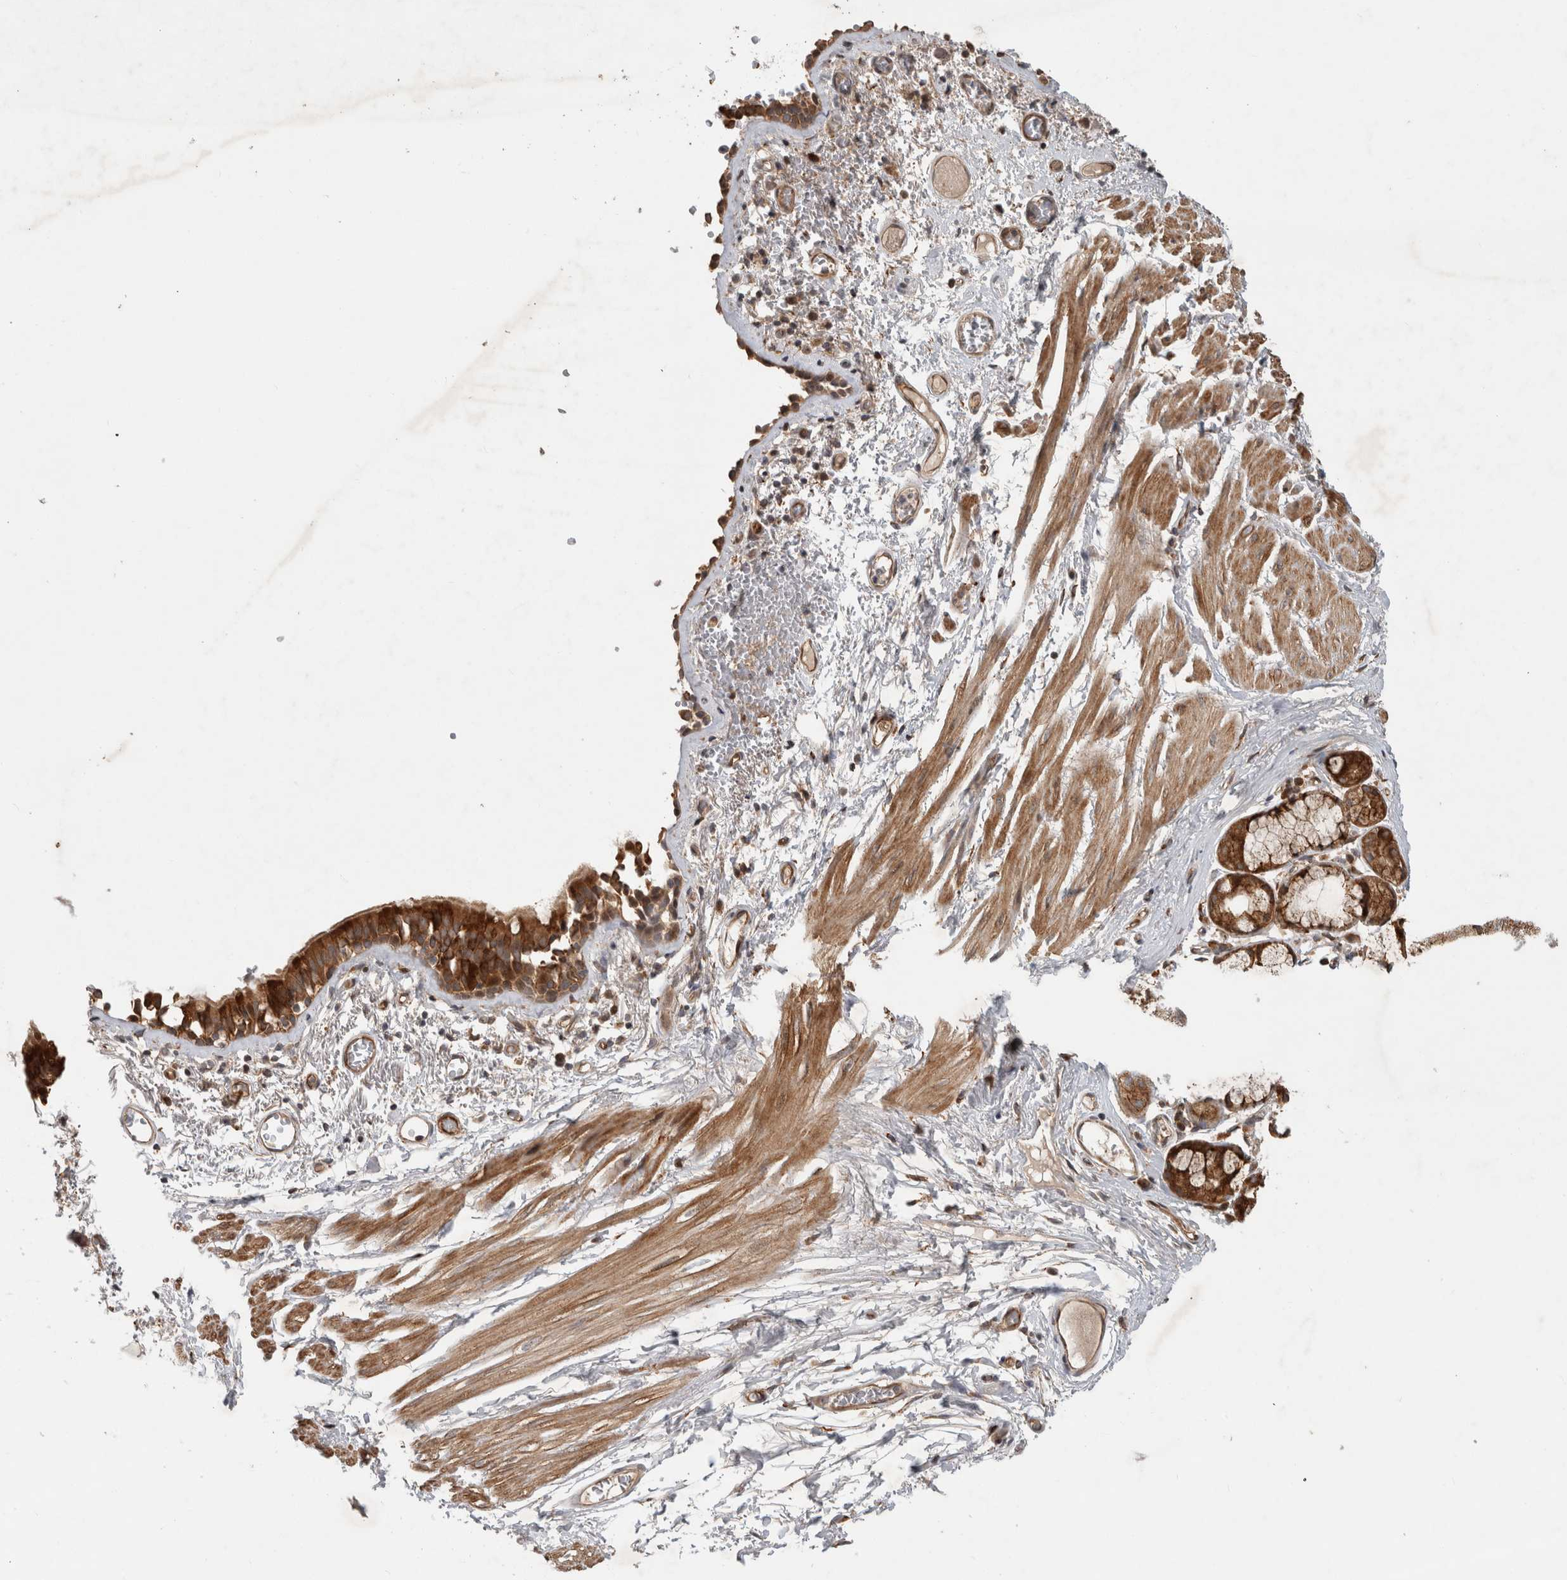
{"staining": {"intensity": "strong", "quantity": ">75%", "location": "cytoplasmic/membranous"}, "tissue": "bronchus", "cell_type": "Respiratory epithelial cells", "image_type": "normal", "snomed": [{"axis": "morphology", "description": "Normal tissue, NOS"}, {"axis": "topography", "description": "Bronchus"}, {"axis": "topography", "description": "Lung"}], "caption": "This micrograph shows benign bronchus stained with immunohistochemistry (IHC) to label a protein in brown. The cytoplasmic/membranous of respiratory epithelial cells show strong positivity for the protein. Nuclei are counter-stained blue.", "gene": "TUBD1", "patient": {"sex": "male", "age": 56}}